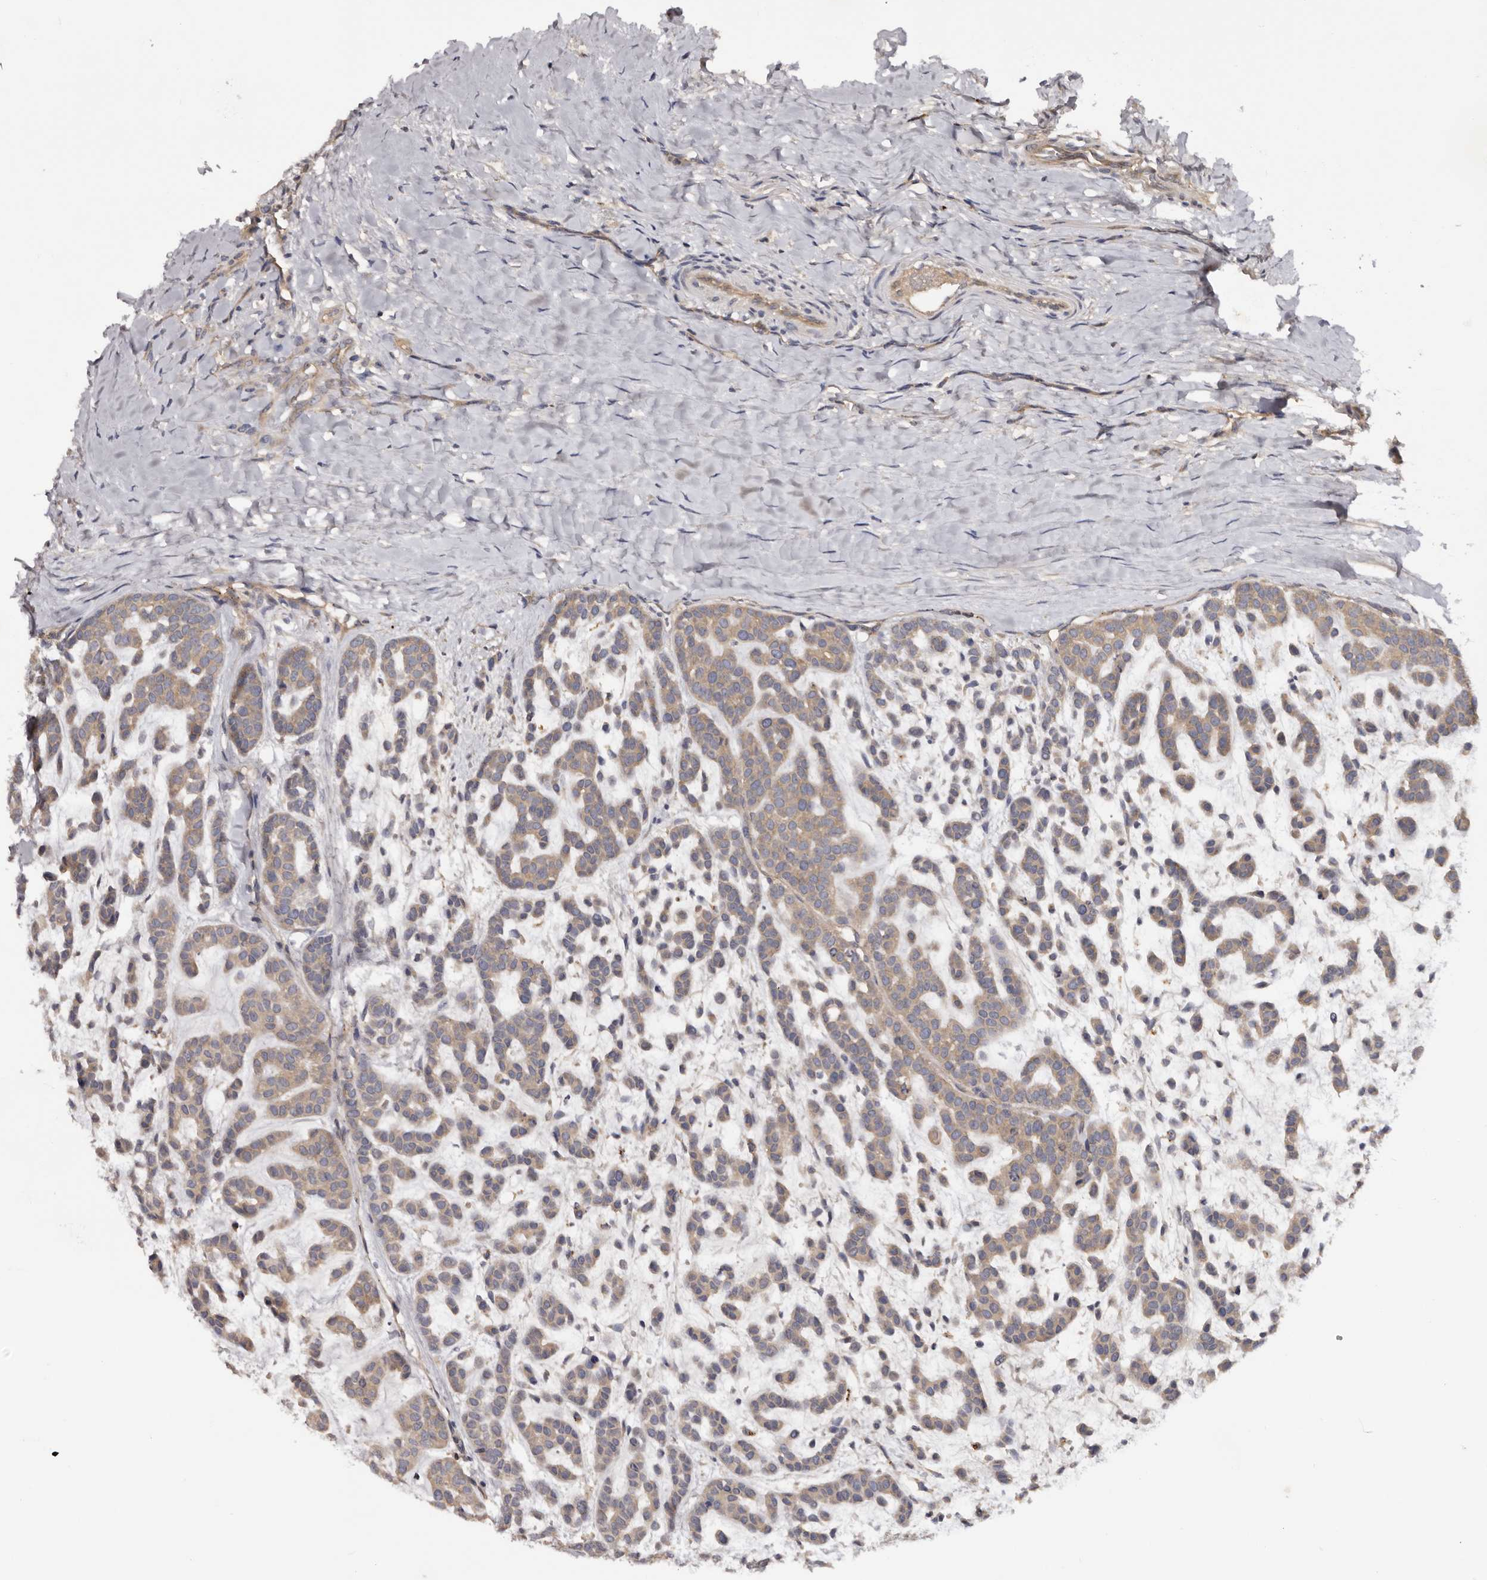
{"staining": {"intensity": "weak", "quantity": "<25%", "location": "cytoplasmic/membranous"}, "tissue": "head and neck cancer", "cell_type": "Tumor cells", "image_type": "cancer", "snomed": [{"axis": "morphology", "description": "Adenocarcinoma, NOS"}, {"axis": "morphology", "description": "Adenoma, NOS"}, {"axis": "topography", "description": "Head-Neck"}], "caption": "Immunohistochemistry (IHC) micrograph of head and neck cancer (adenoma) stained for a protein (brown), which exhibits no expression in tumor cells.", "gene": "INKA2", "patient": {"sex": "female", "age": 55}}